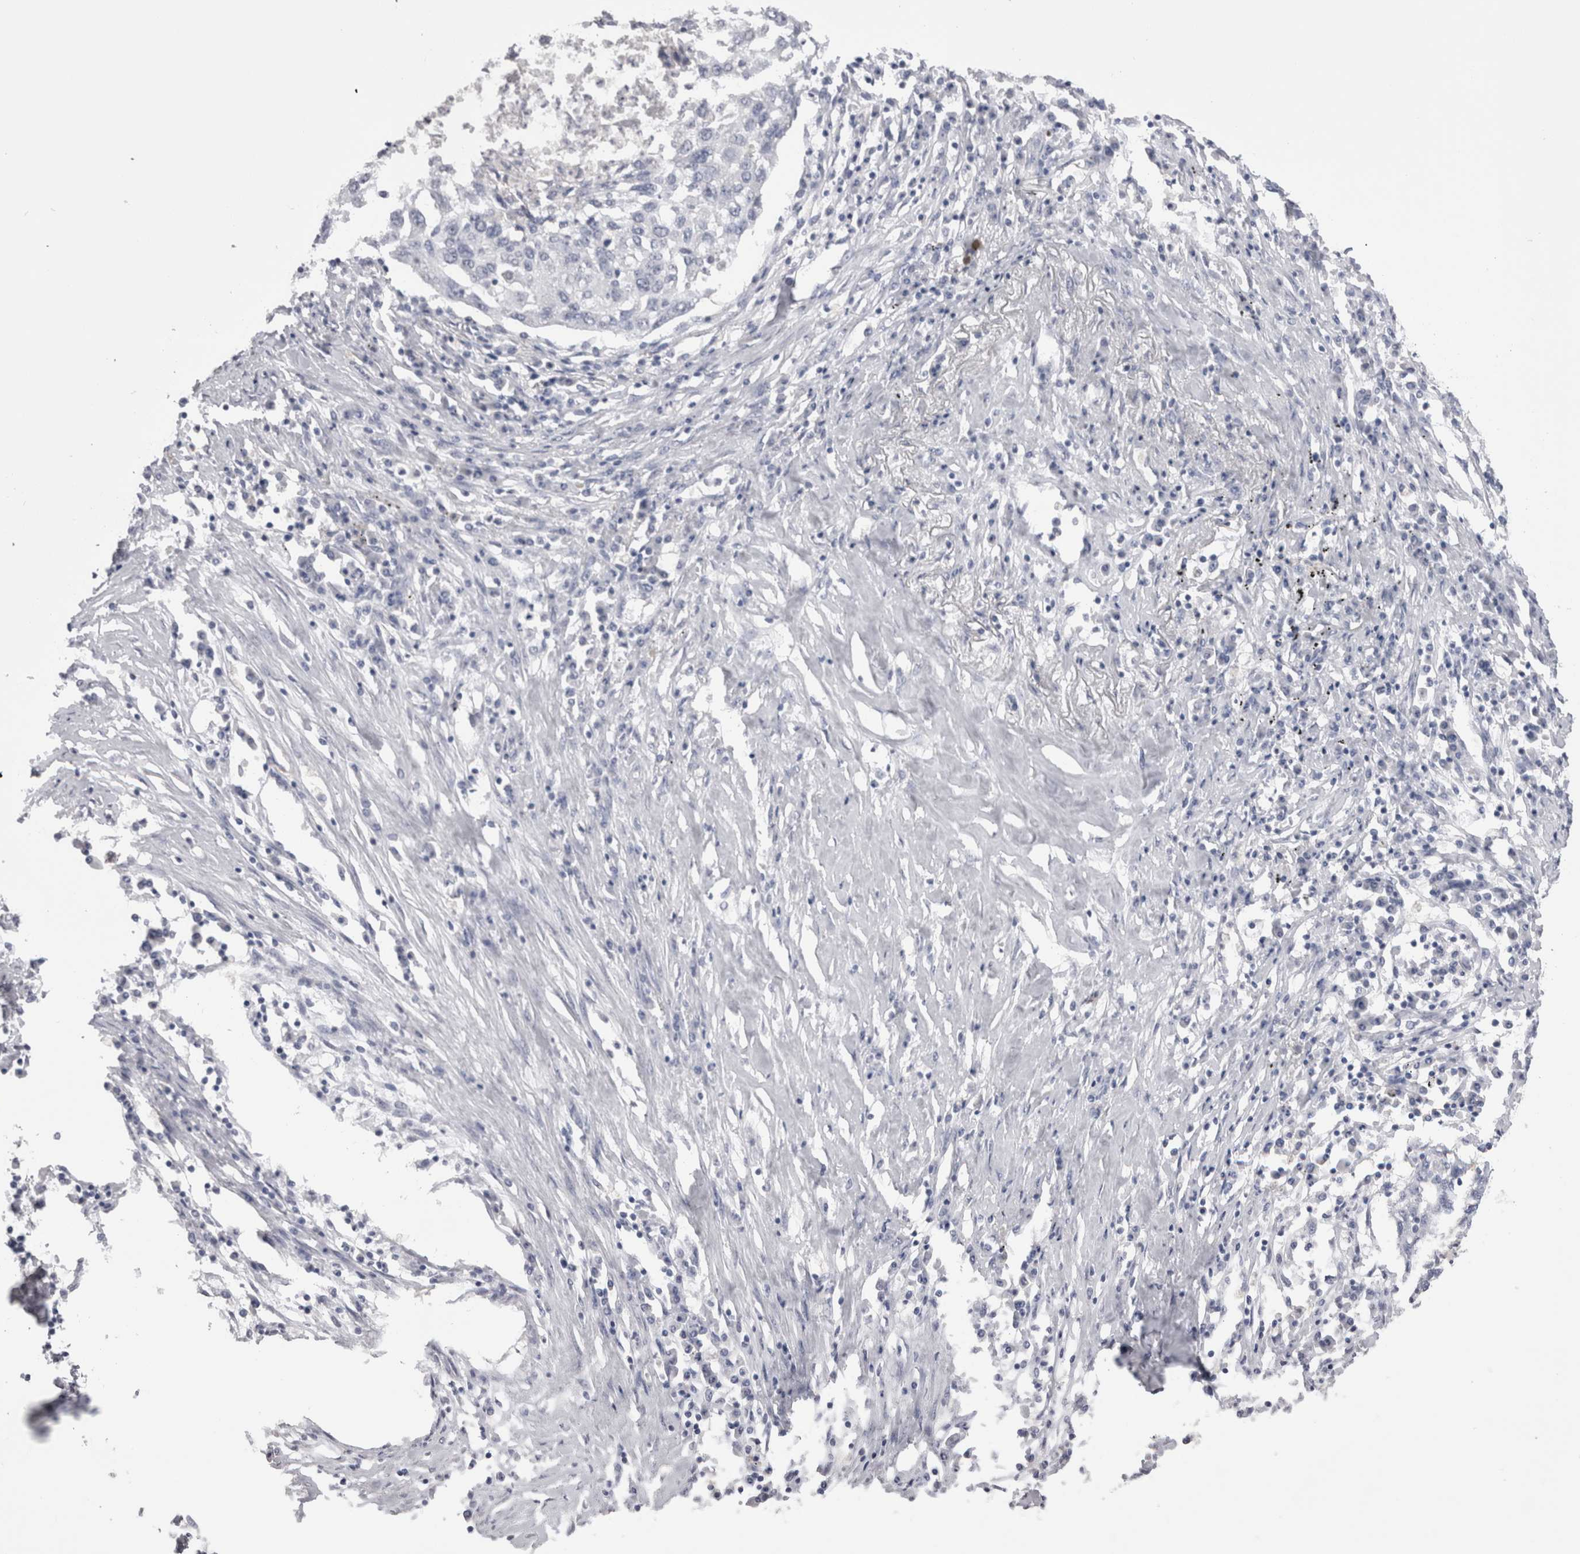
{"staining": {"intensity": "negative", "quantity": "none", "location": "none"}, "tissue": "lung cancer", "cell_type": "Tumor cells", "image_type": "cancer", "snomed": [{"axis": "morphology", "description": "Squamous cell carcinoma, NOS"}, {"axis": "topography", "description": "Lung"}], "caption": "IHC of human lung cancer (squamous cell carcinoma) reveals no staining in tumor cells.", "gene": "SUCNR1", "patient": {"sex": "female", "age": 63}}